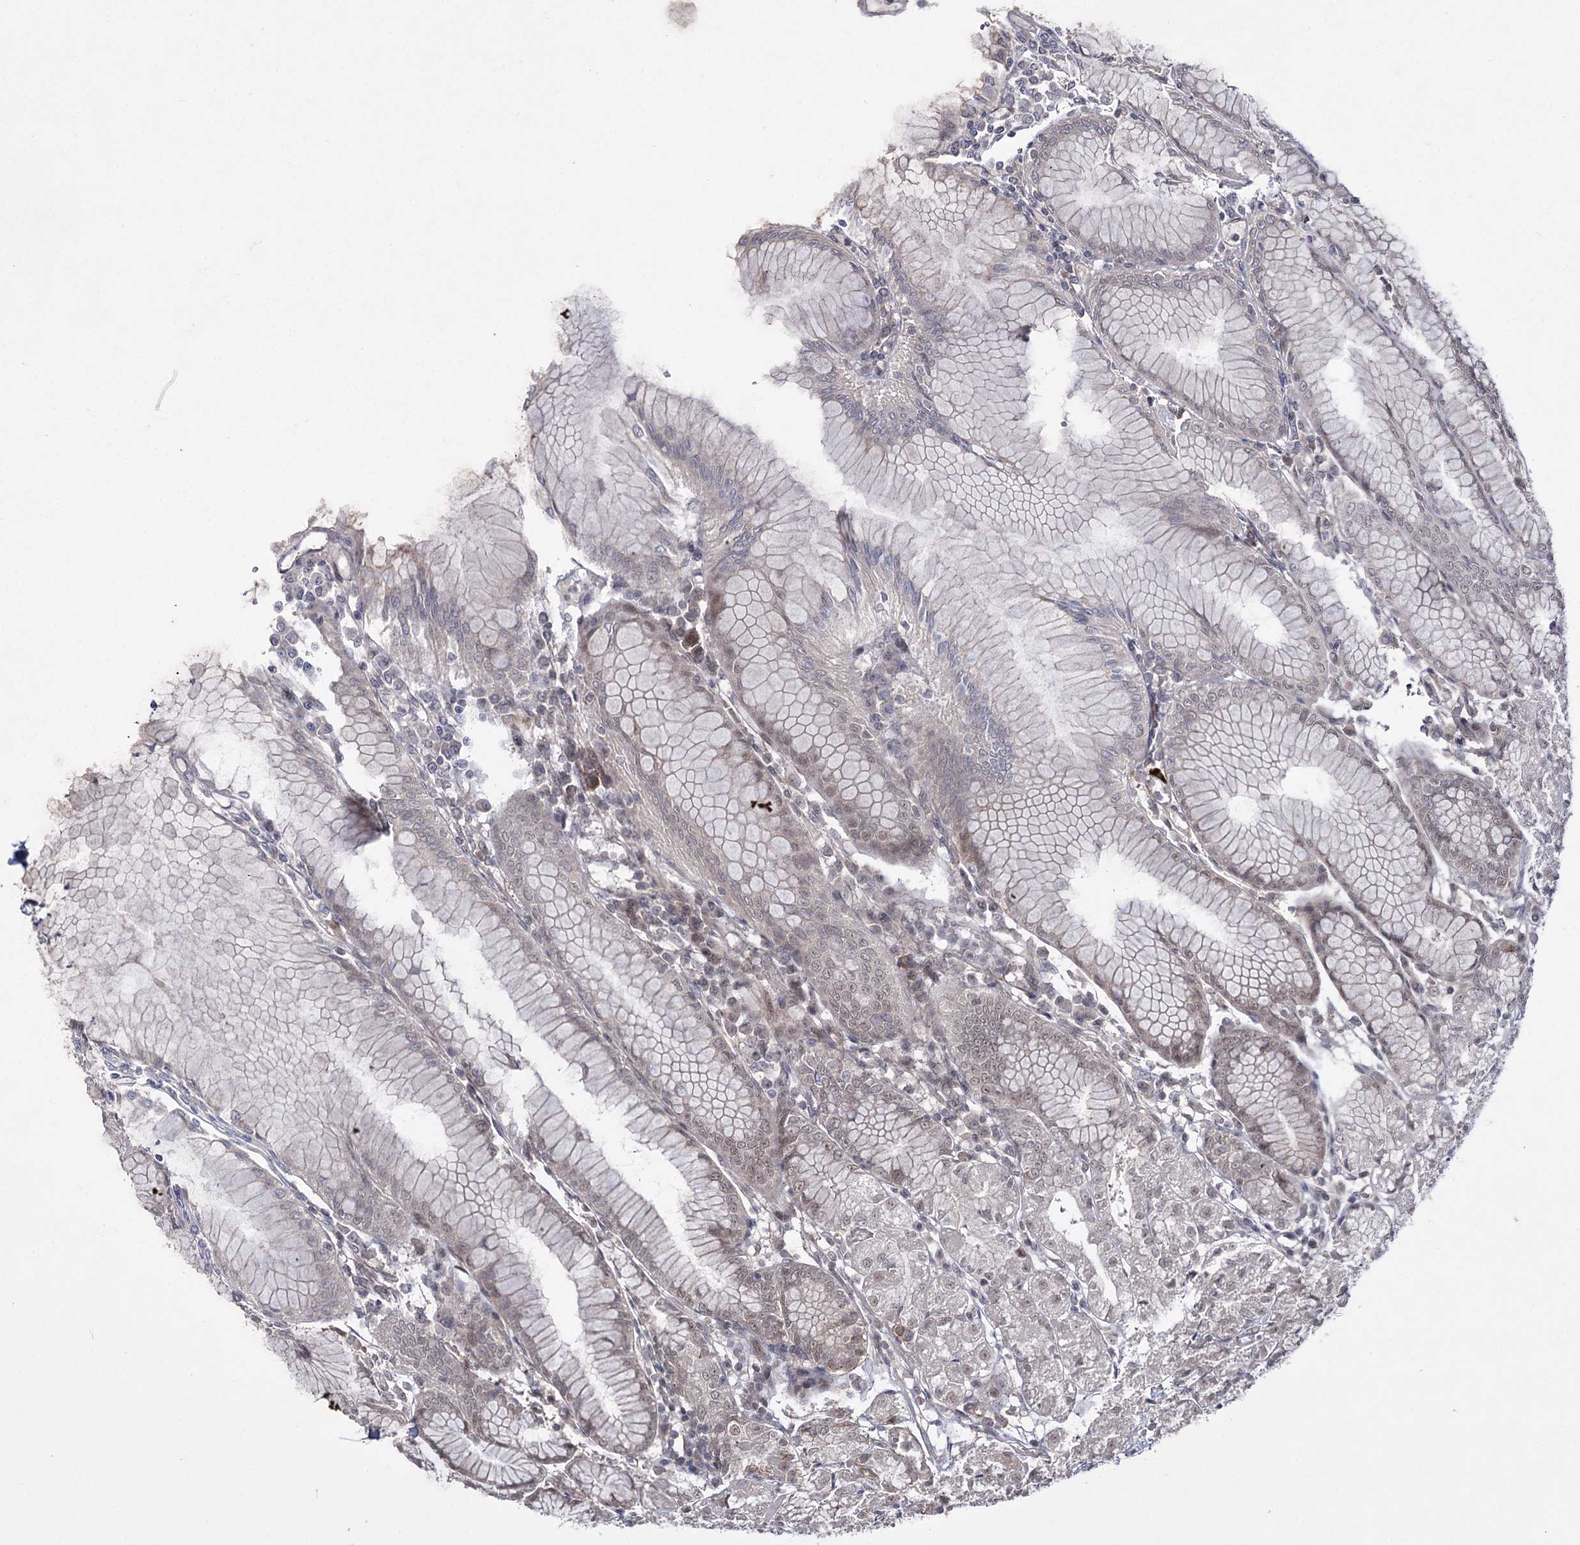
{"staining": {"intensity": "moderate", "quantity": "25%-75%", "location": "cytoplasmic/membranous,nuclear"}, "tissue": "stomach", "cell_type": "Glandular cells", "image_type": "normal", "snomed": [{"axis": "morphology", "description": "Normal tissue, NOS"}, {"axis": "topography", "description": "Stomach"}], "caption": "Immunohistochemistry (IHC) image of normal stomach stained for a protein (brown), which shows medium levels of moderate cytoplasmic/membranous,nuclear expression in about 25%-75% of glandular cells.", "gene": "HOXC11", "patient": {"sex": "female", "age": 57}}